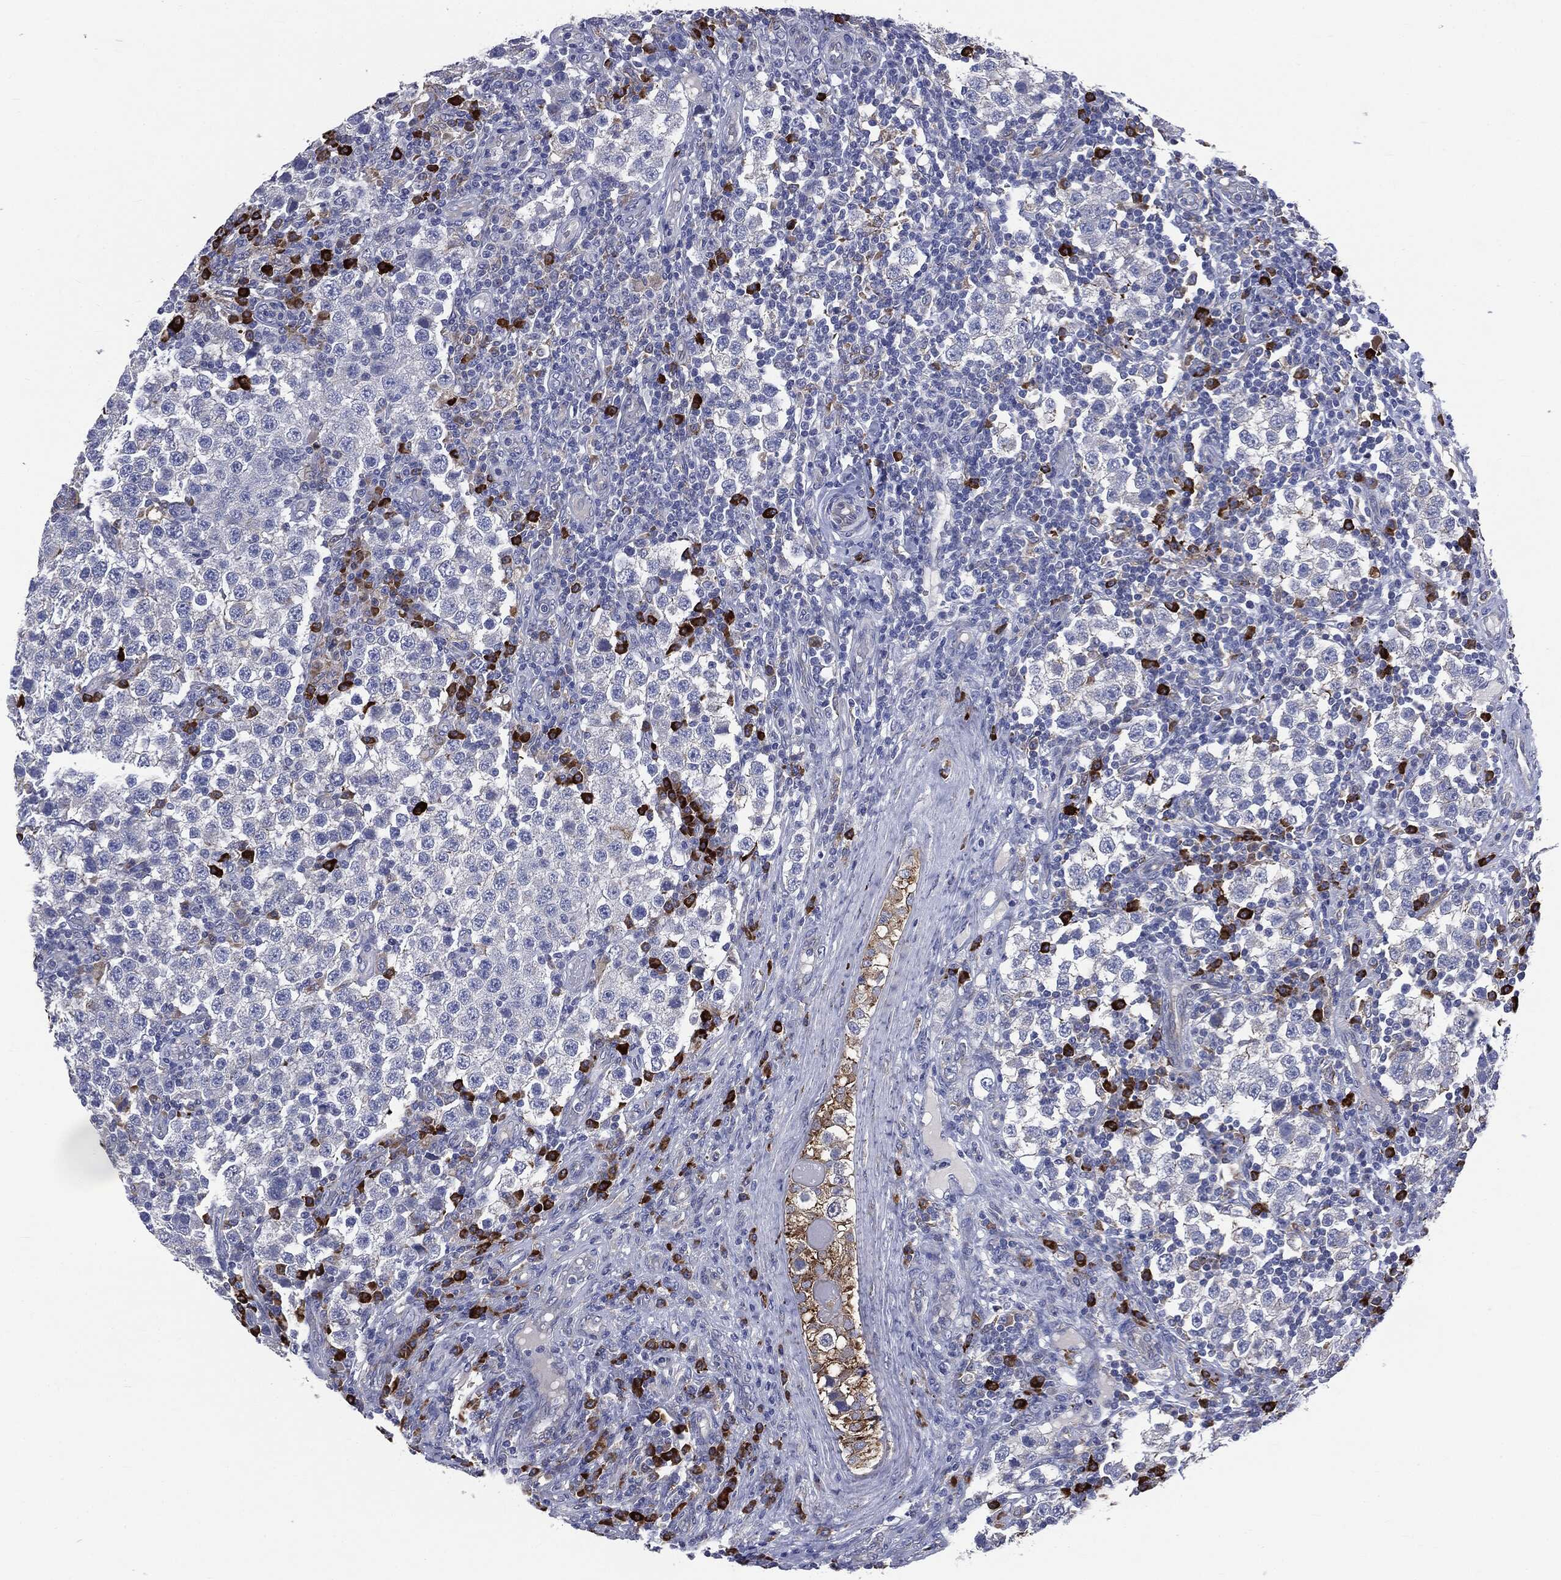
{"staining": {"intensity": "negative", "quantity": "none", "location": "none"}, "tissue": "testis cancer", "cell_type": "Tumor cells", "image_type": "cancer", "snomed": [{"axis": "morphology", "description": "Seminoma, NOS"}, {"axis": "topography", "description": "Testis"}], "caption": "This image is of testis cancer stained with immunohistochemistry (IHC) to label a protein in brown with the nuclei are counter-stained blue. There is no staining in tumor cells. Nuclei are stained in blue.", "gene": "PTGS2", "patient": {"sex": "male", "age": 34}}